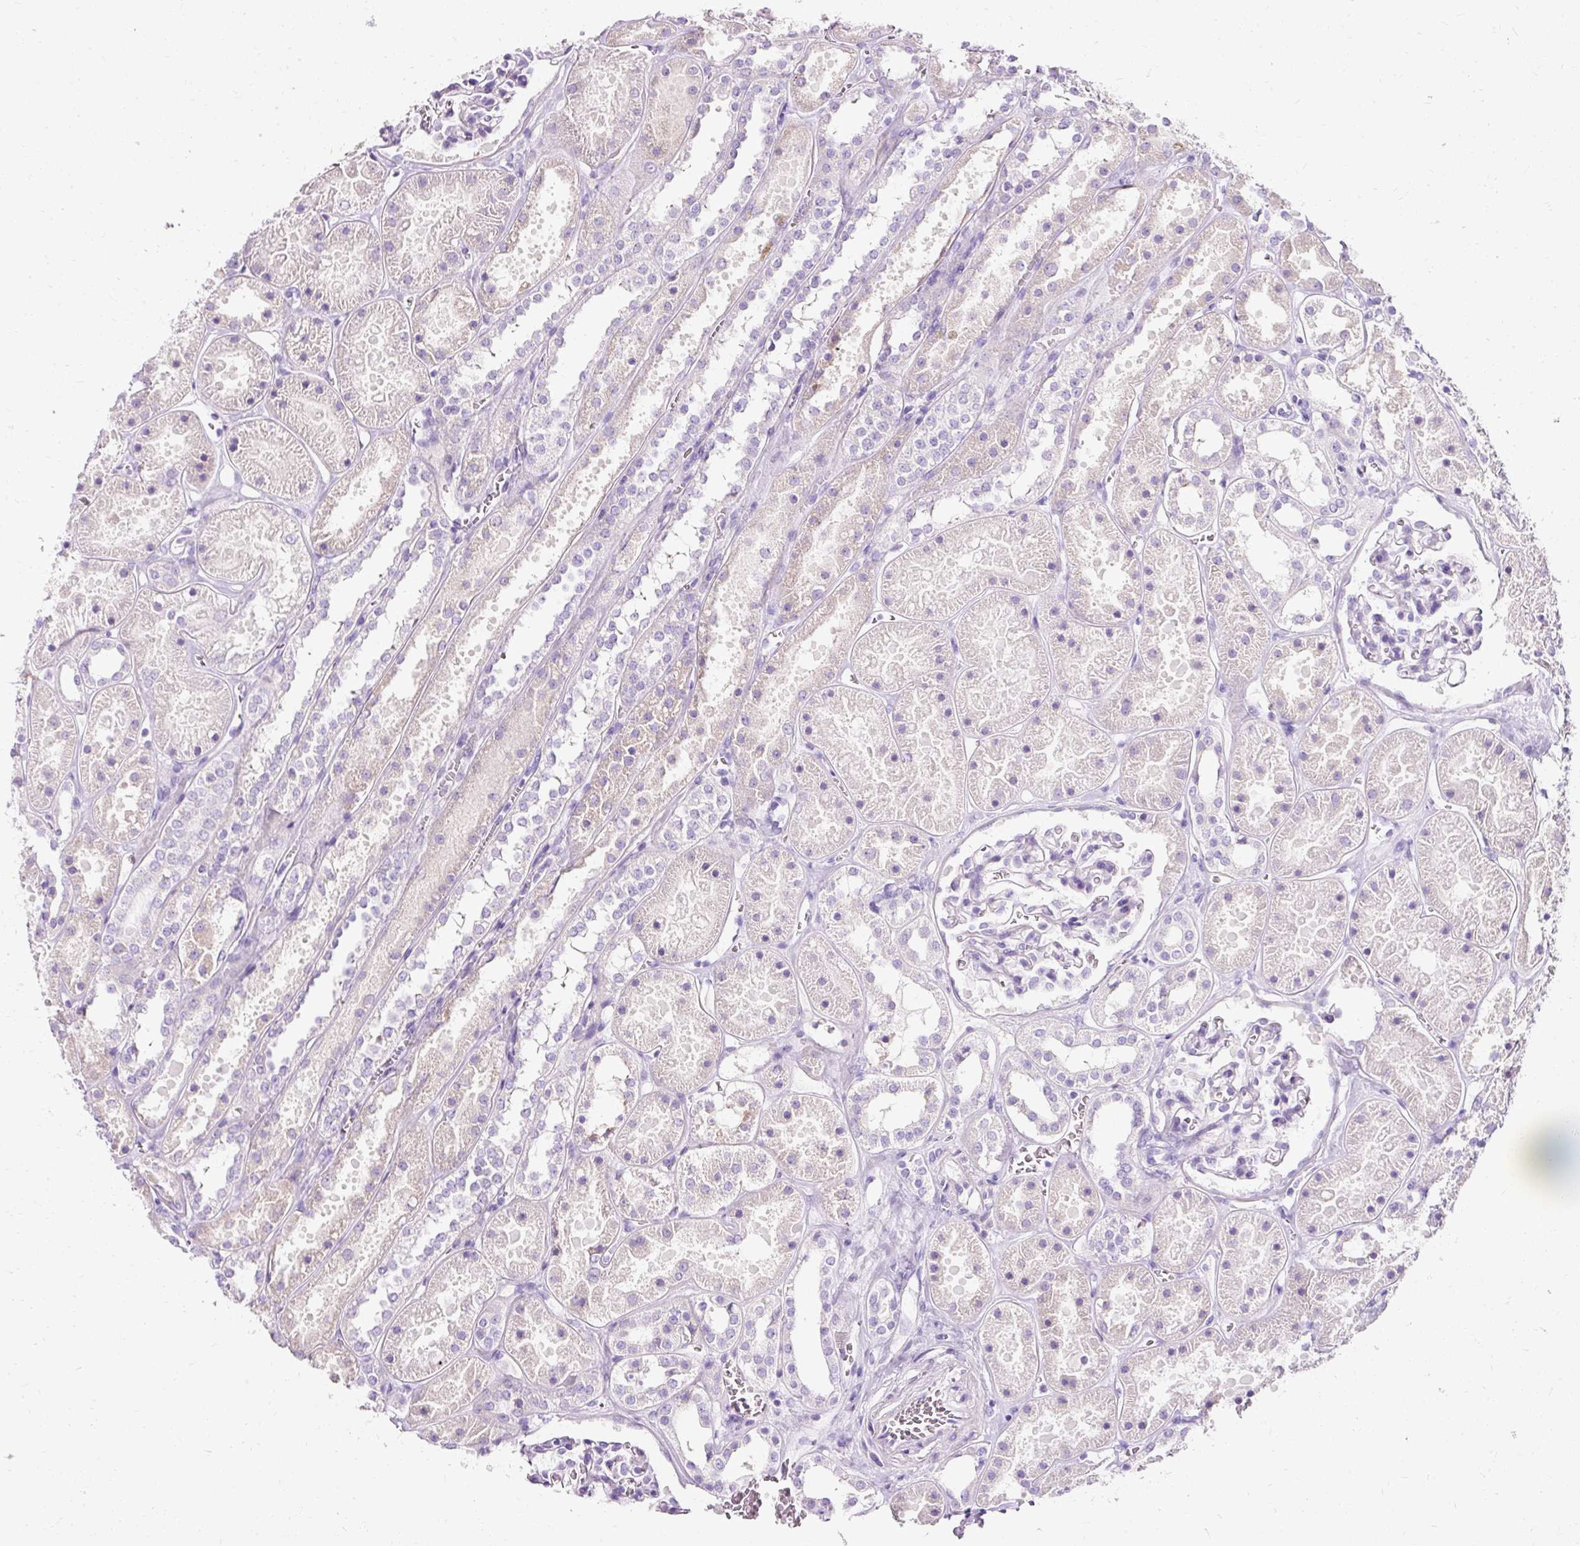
{"staining": {"intensity": "negative", "quantity": "none", "location": "none"}, "tissue": "kidney", "cell_type": "Cells in glomeruli", "image_type": "normal", "snomed": [{"axis": "morphology", "description": "Normal tissue, NOS"}, {"axis": "topography", "description": "Kidney"}], "caption": "This is a image of immunohistochemistry (IHC) staining of normal kidney, which shows no positivity in cells in glomeruli. (IHC, brightfield microscopy, high magnification).", "gene": "CLDN25", "patient": {"sex": "female", "age": 41}}